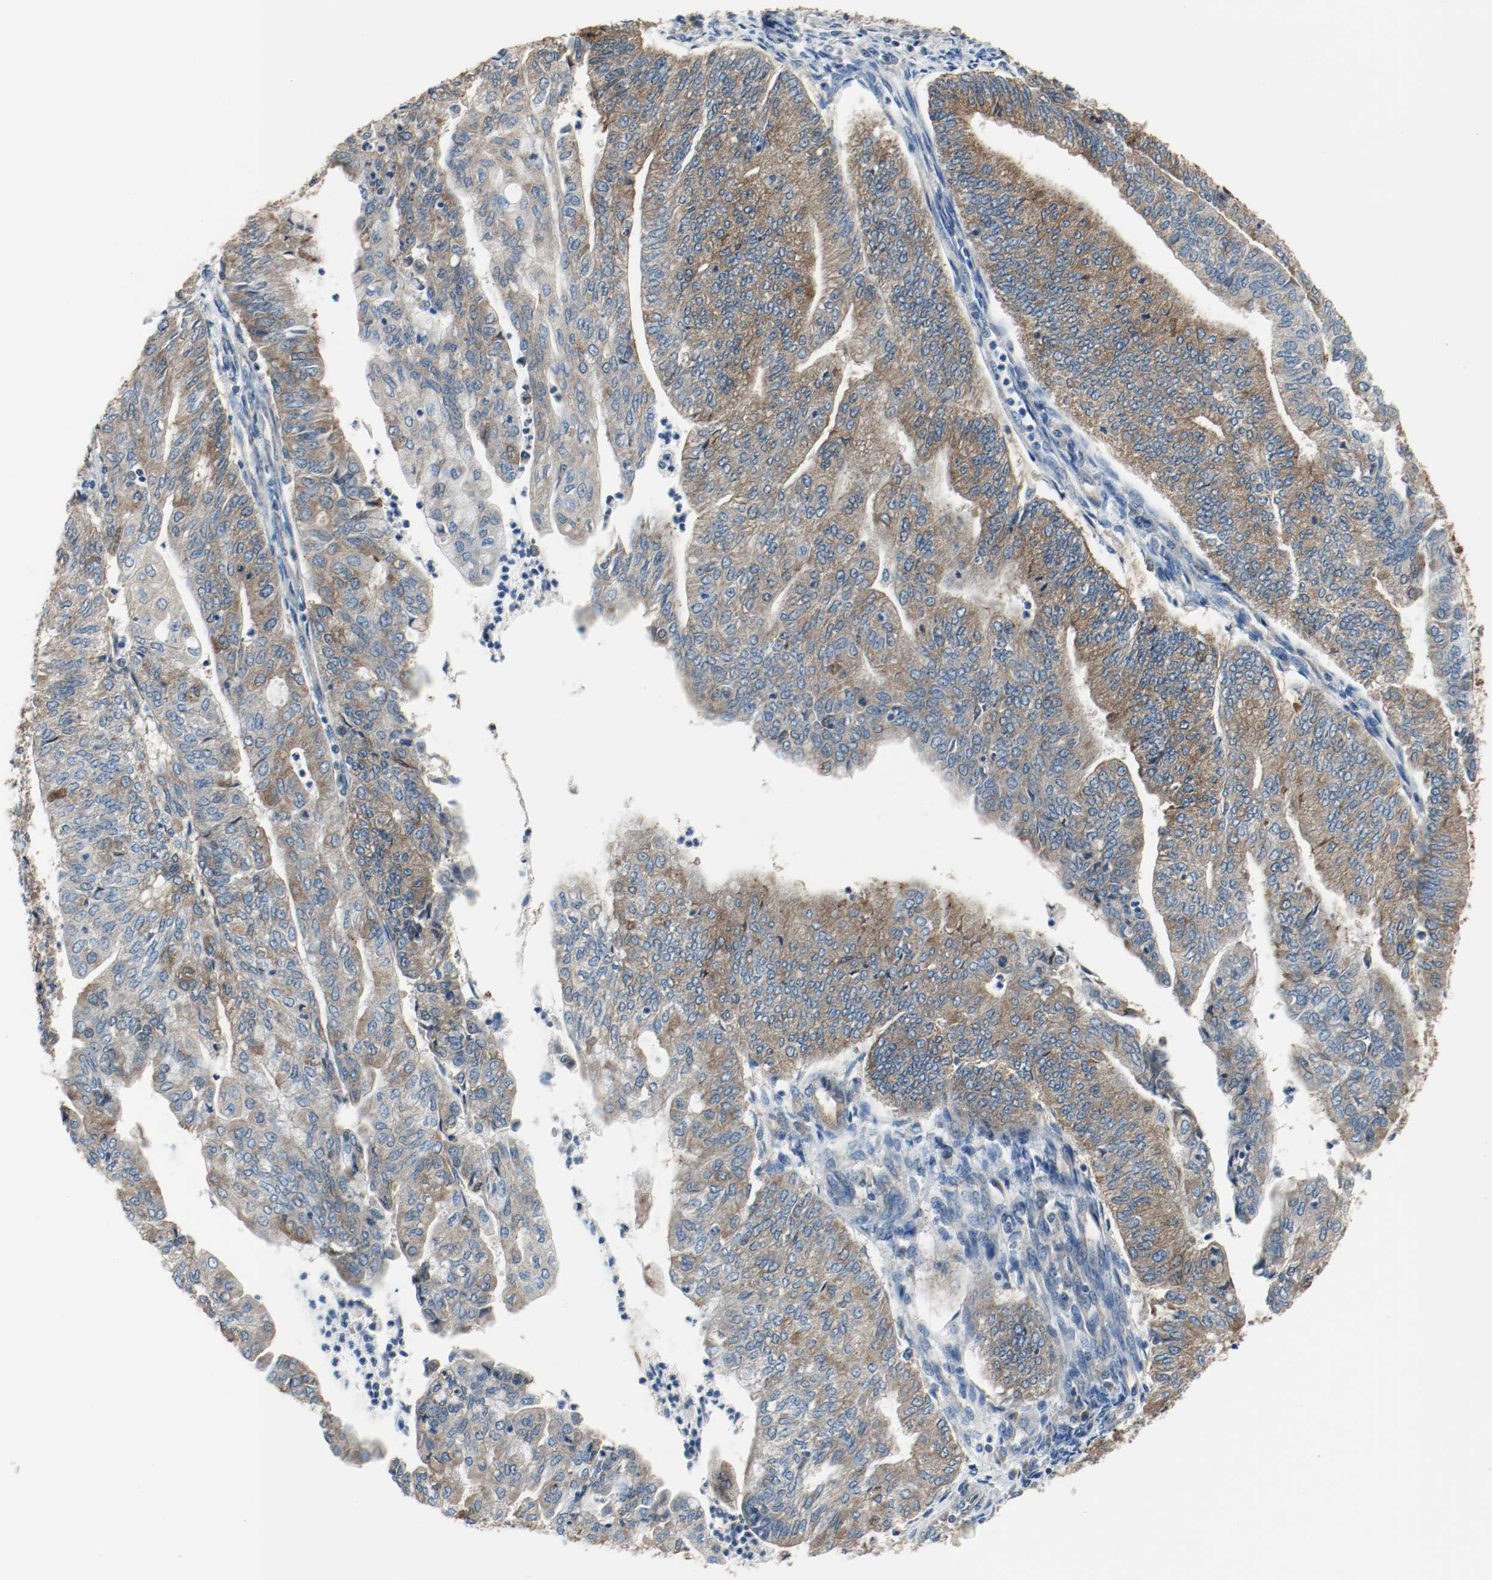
{"staining": {"intensity": "moderate", "quantity": ">75%", "location": "cytoplasmic/membranous"}, "tissue": "endometrial cancer", "cell_type": "Tumor cells", "image_type": "cancer", "snomed": [{"axis": "morphology", "description": "Adenocarcinoma, NOS"}, {"axis": "topography", "description": "Endometrium"}], "caption": "Immunohistochemistry (IHC) micrograph of neoplastic tissue: endometrial cancer (adenocarcinoma) stained using immunohistochemistry reveals medium levels of moderate protein expression localized specifically in the cytoplasmic/membranous of tumor cells, appearing as a cytoplasmic/membranous brown color.", "gene": "TUBA3D", "patient": {"sex": "female", "age": 59}}